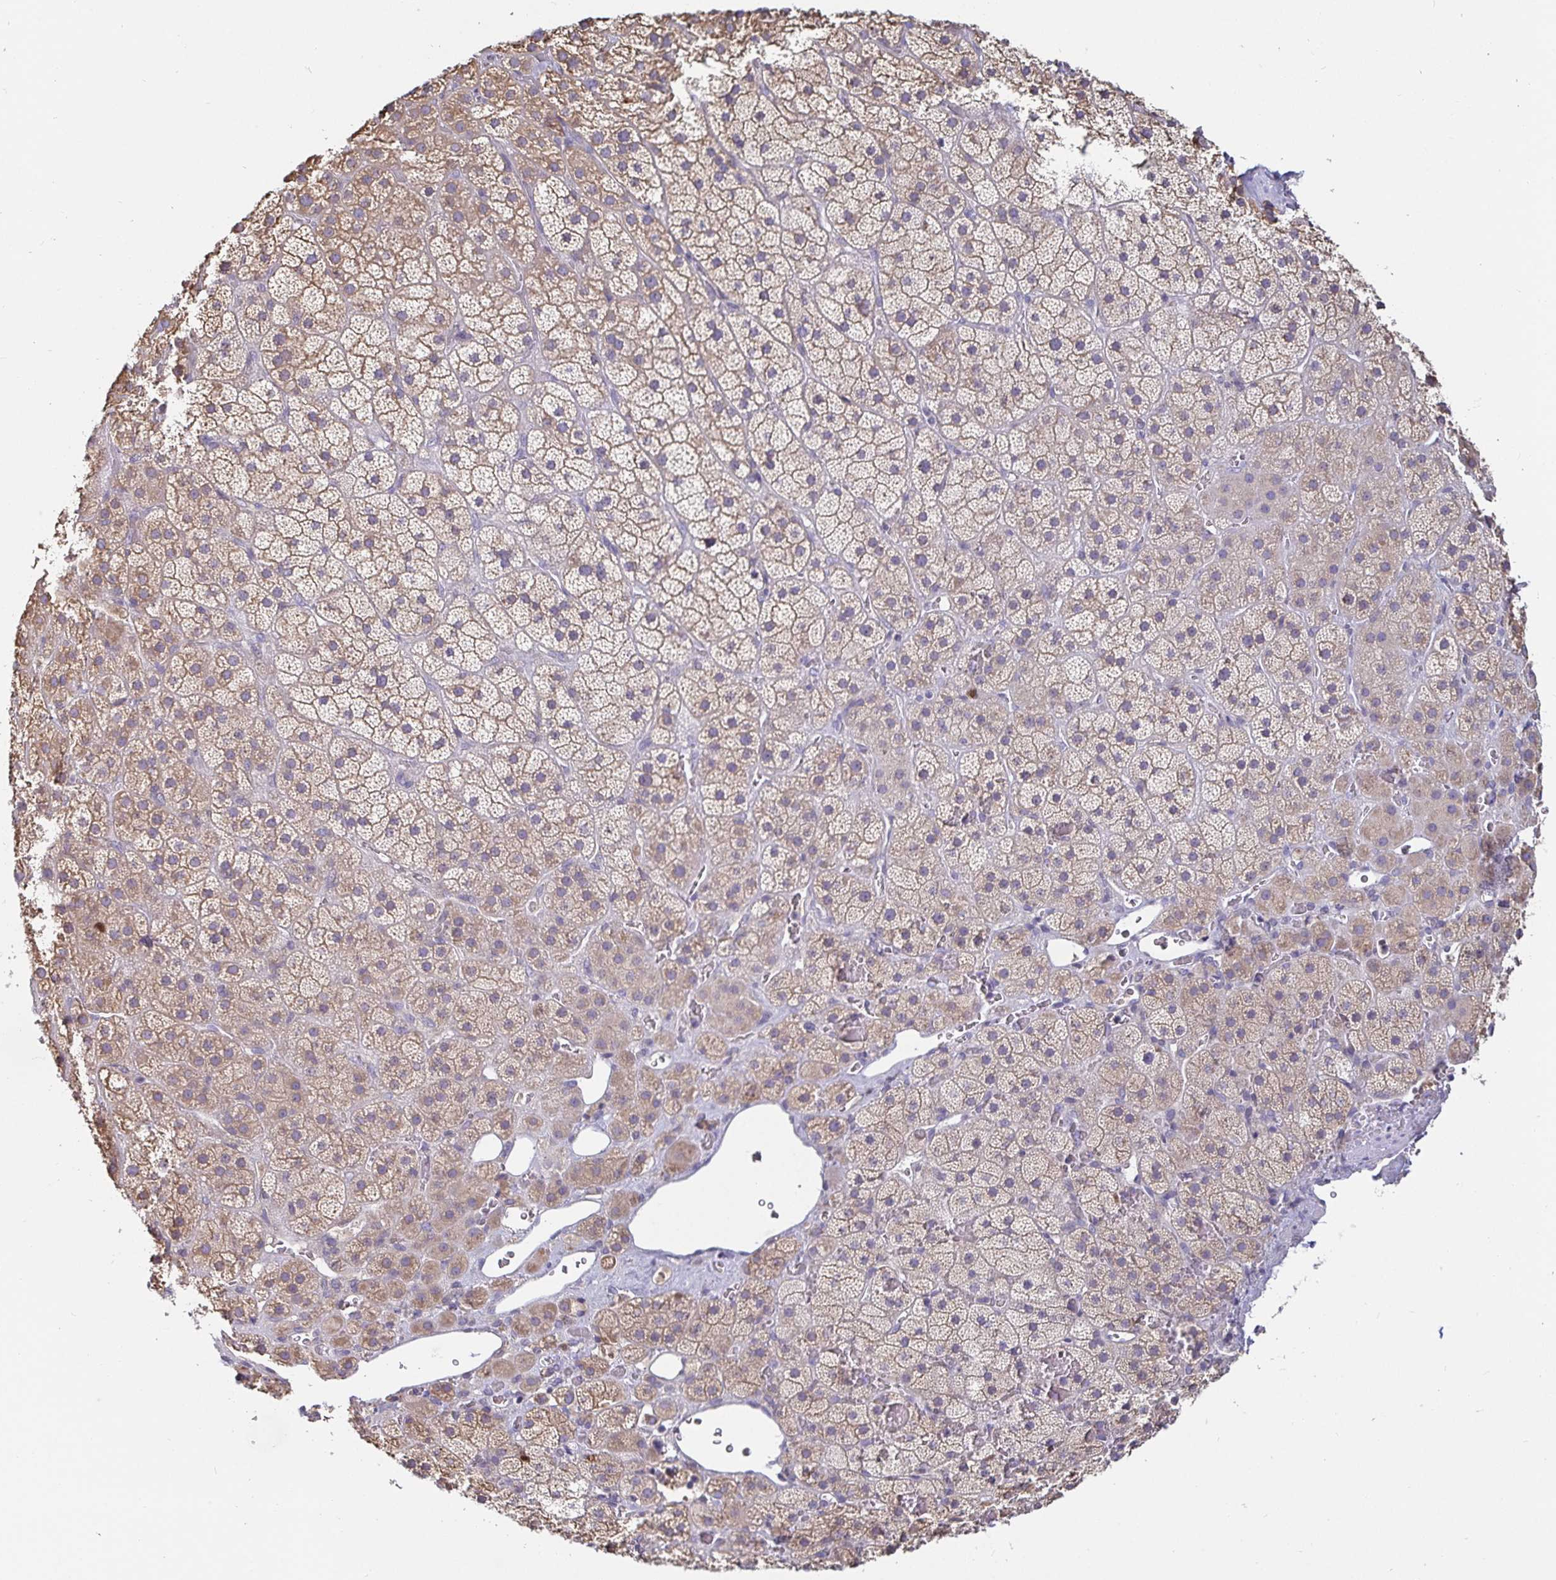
{"staining": {"intensity": "weak", "quantity": ">75%", "location": "cytoplasmic/membranous"}, "tissue": "adrenal gland", "cell_type": "Glandular cells", "image_type": "normal", "snomed": [{"axis": "morphology", "description": "Normal tissue, NOS"}, {"axis": "topography", "description": "Adrenal gland"}], "caption": "The immunohistochemical stain shows weak cytoplasmic/membranous expression in glandular cells of normal adrenal gland.", "gene": "ANLN", "patient": {"sex": "male", "age": 57}}